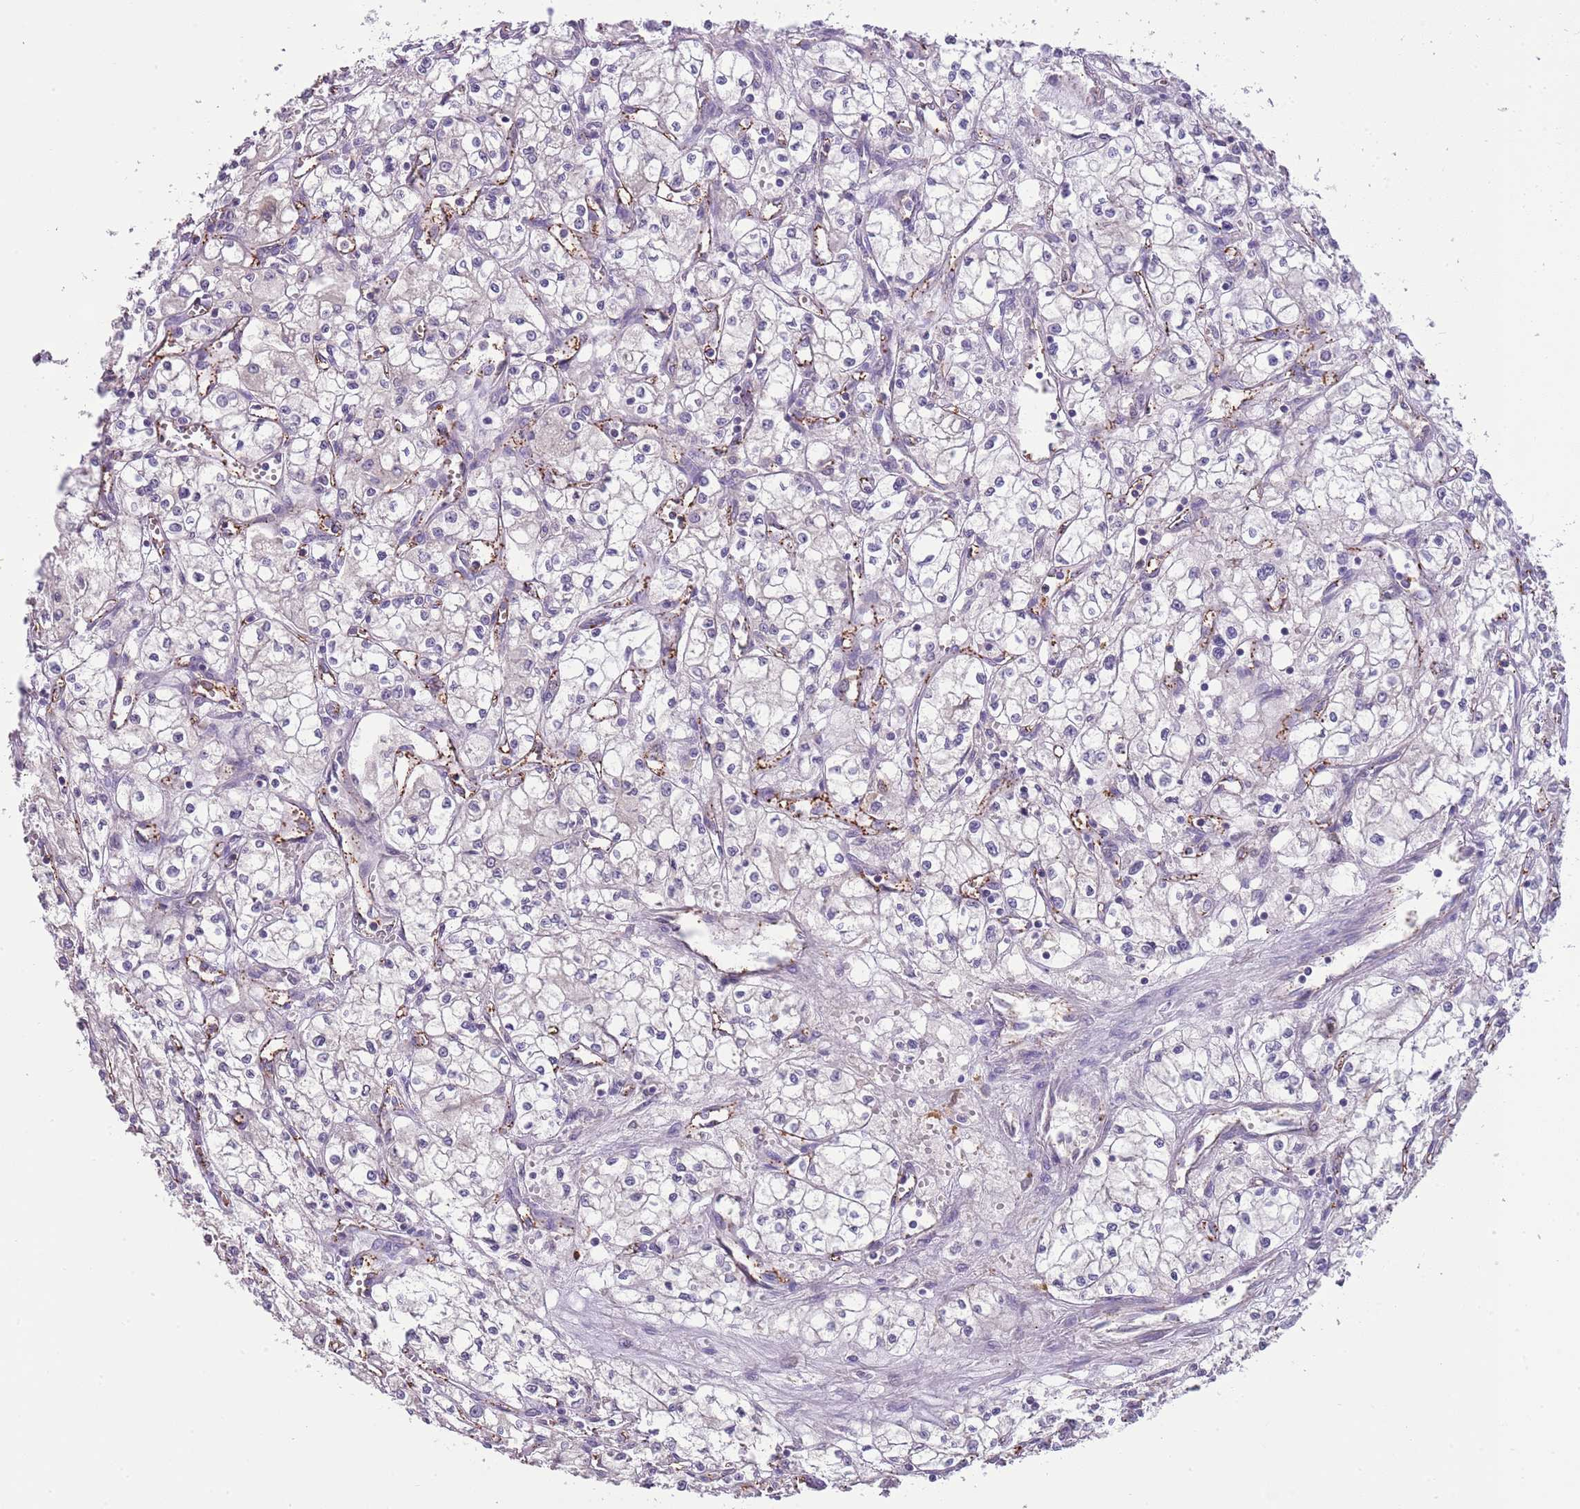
{"staining": {"intensity": "negative", "quantity": "none", "location": "none"}, "tissue": "renal cancer", "cell_type": "Tumor cells", "image_type": "cancer", "snomed": [{"axis": "morphology", "description": "Adenocarcinoma, NOS"}, {"axis": "topography", "description": "Kidney"}], "caption": "Renal cancer (adenocarcinoma) was stained to show a protein in brown. There is no significant positivity in tumor cells.", "gene": "HES3", "patient": {"sex": "male", "age": 59}}